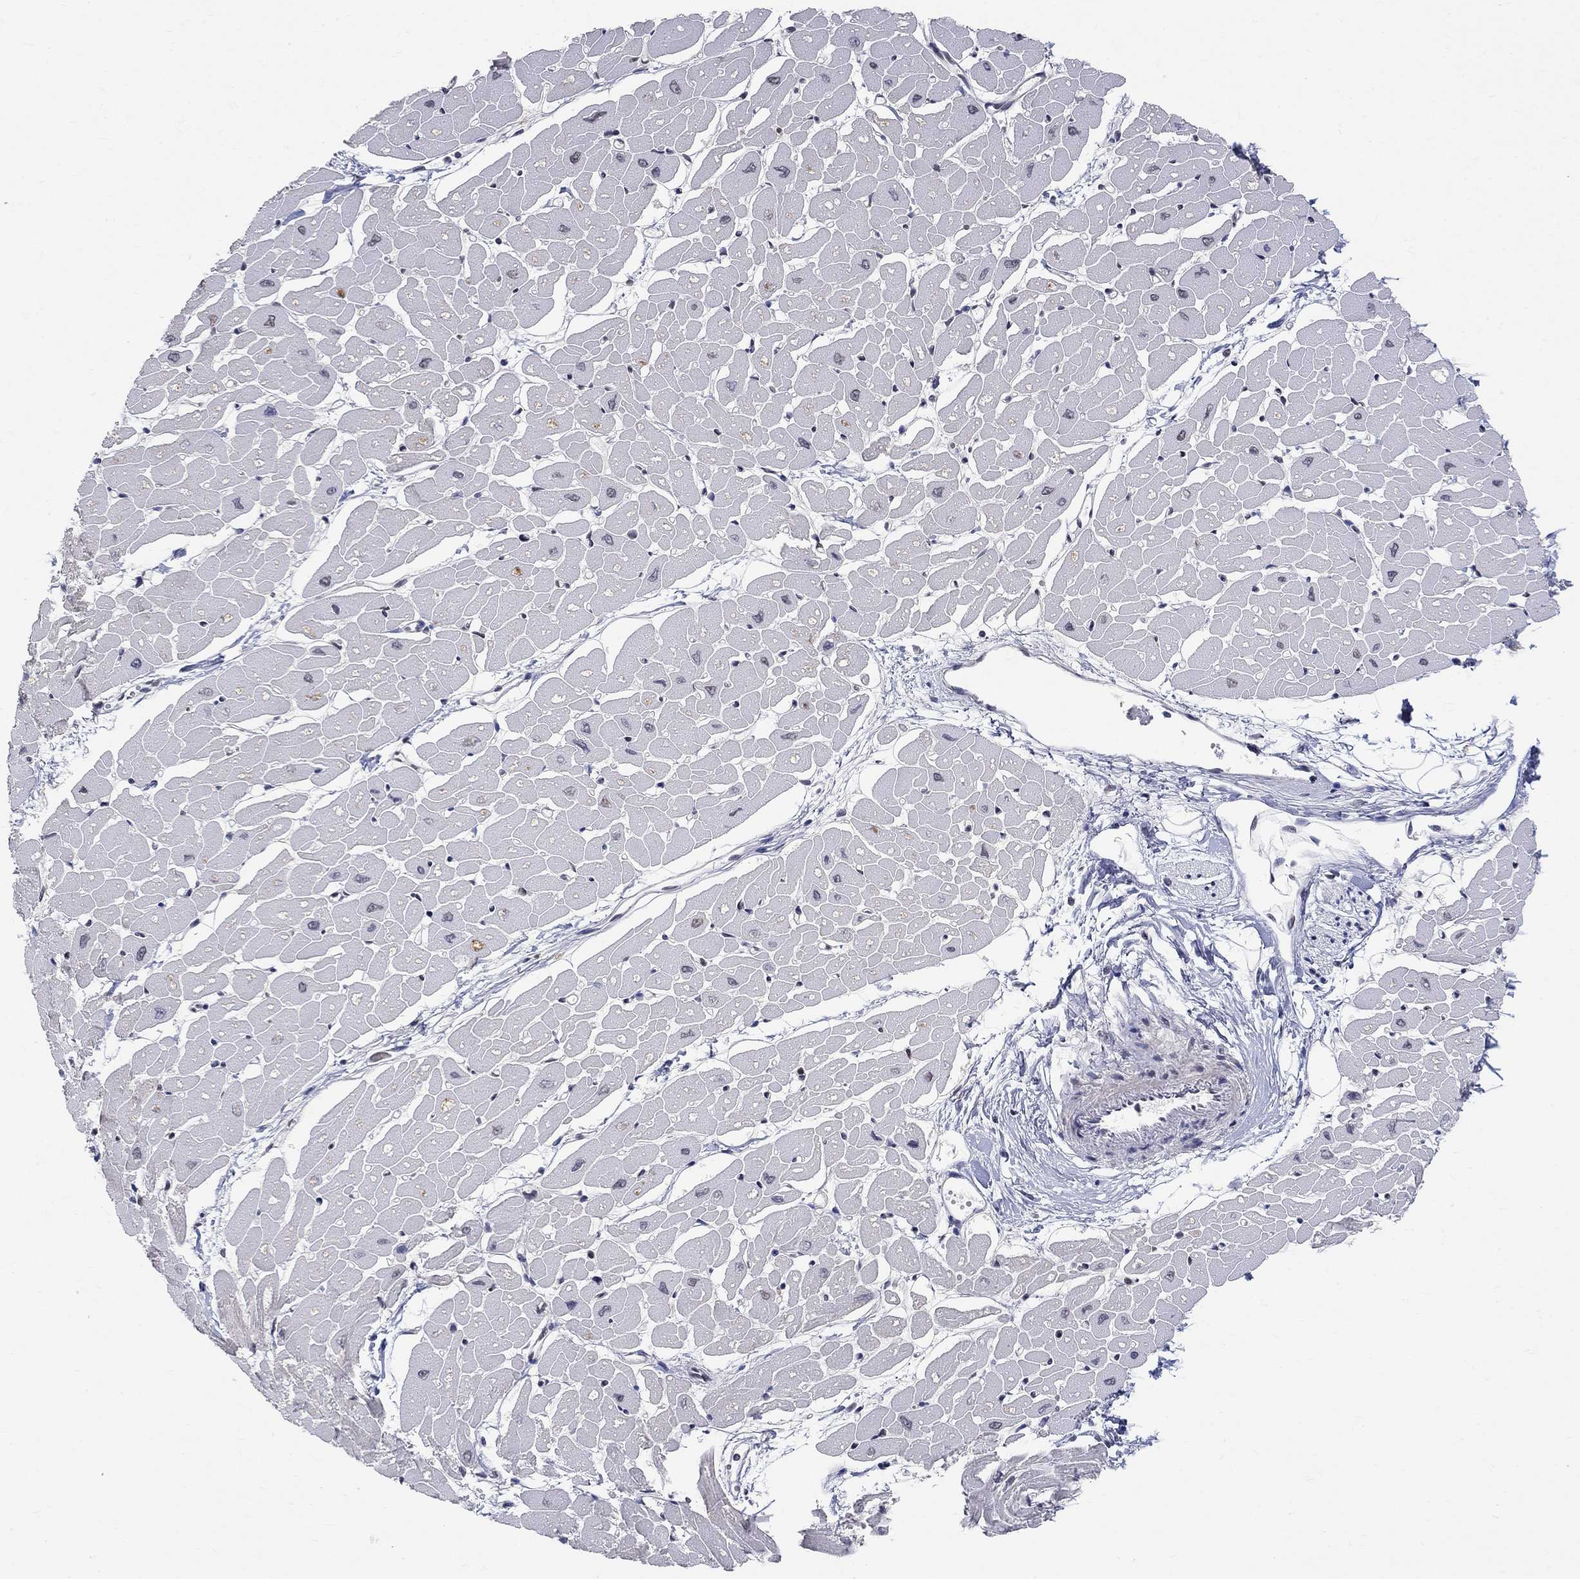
{"staining": {"intensity": "negative", "quantity": "none", "location": "none"}, "tissue": "heart muscle", "cell_type": "Cardiomyocytes", "image_type": "normal", "snomed": [{"axis": "morphology", "description": "Normal tissue, NOS"}, {"axis": "topography", "description": "Heart"}], "caption": "DAB immunohistochemical staining of benign human heart muscle demonstrates no significant positivity in cardiomyocytes. The staining is performed using DAB (3,3'-diaminobenzidine) brown chromogen with nuclei counter-stained in using hematoxylin.", "gene": "KLF12", "patient": {"sex": "male", "age": 57}}